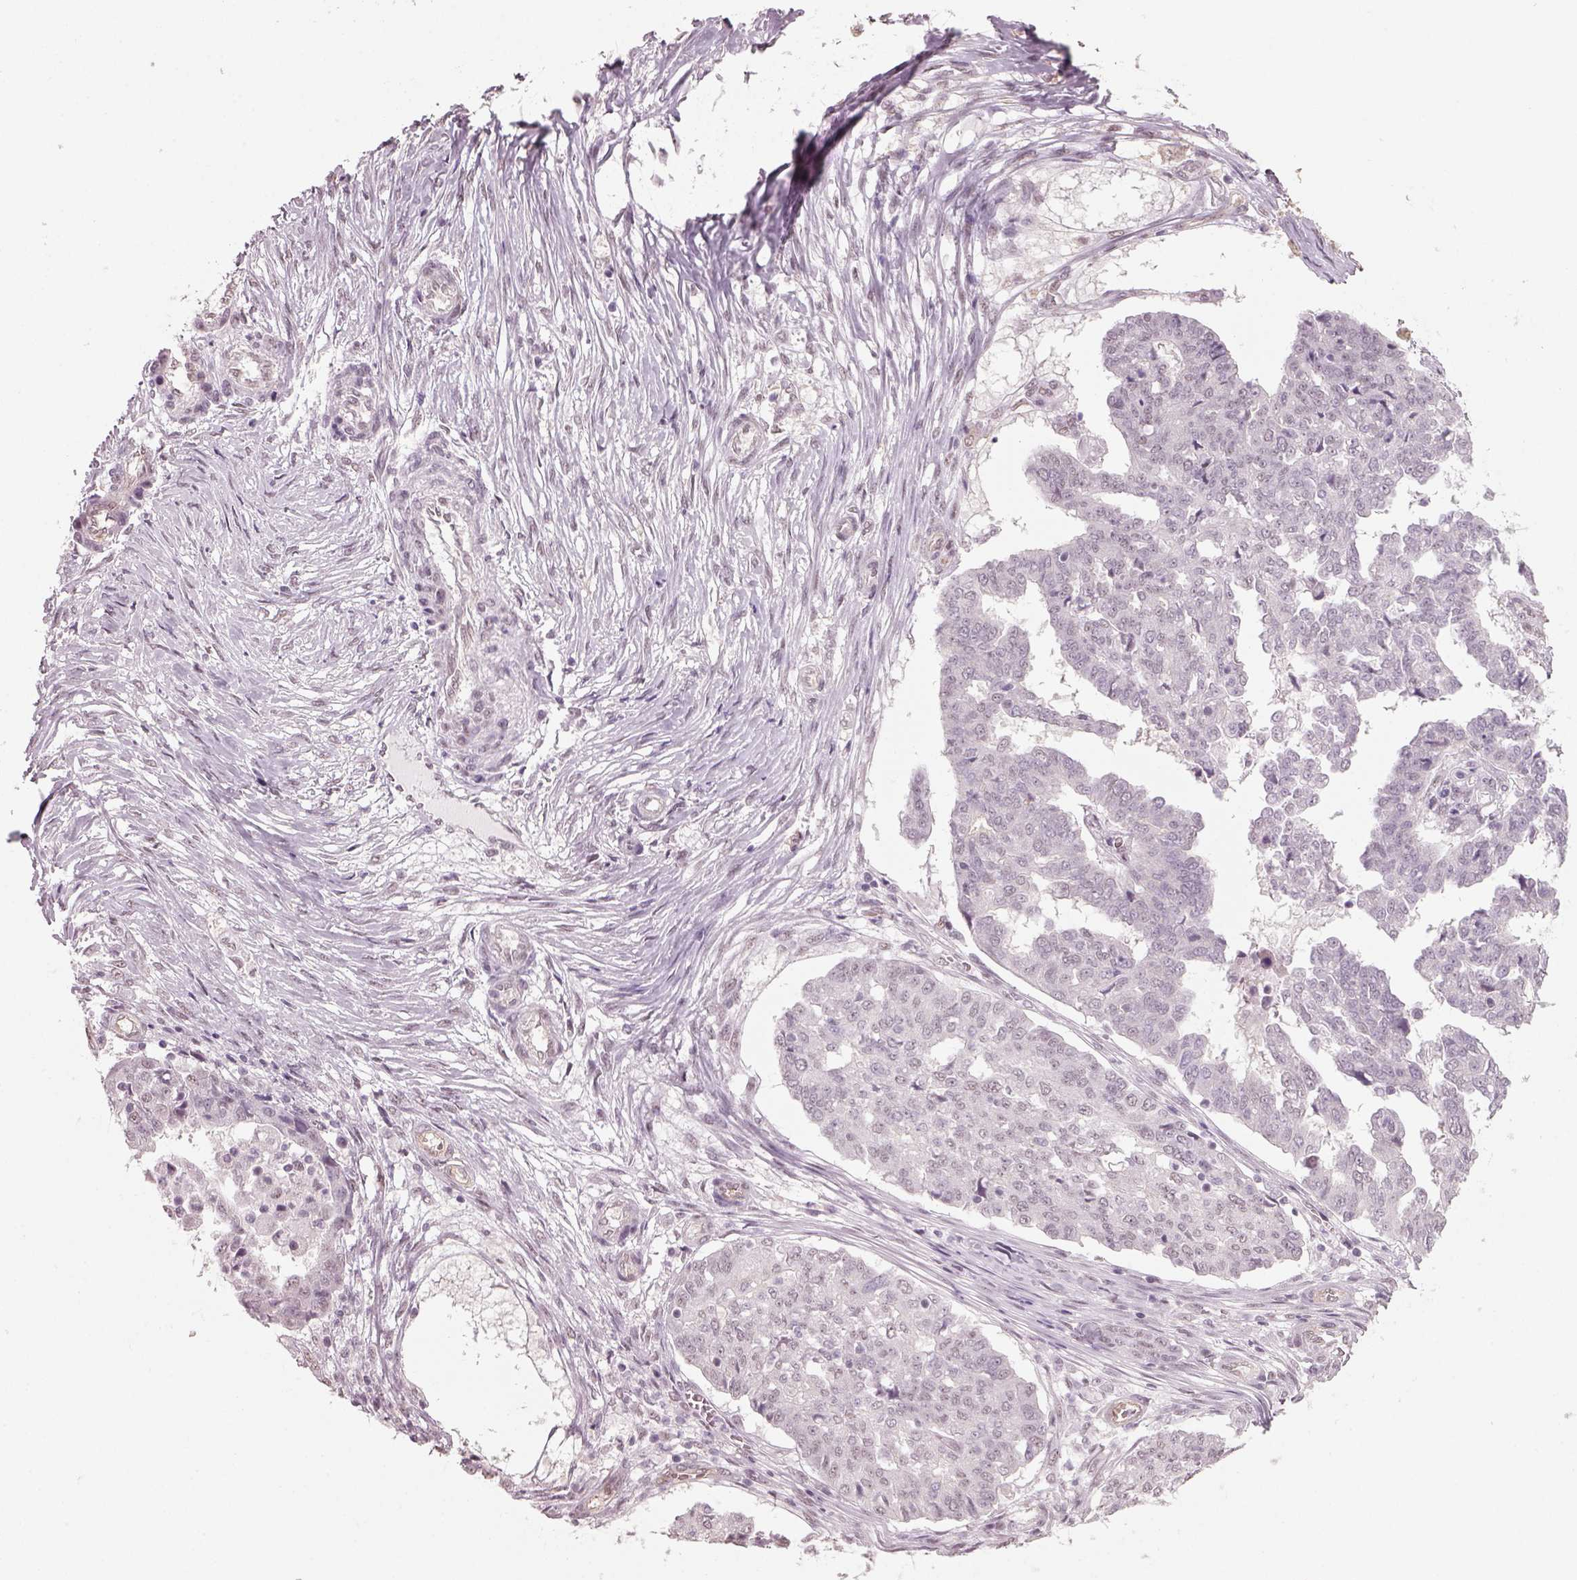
{"staining": {"intensity": "negative", "quantity": "none", "location": "none"}, "tissue": "ovarian cancer", "cell_type": "Tumor cells", "image_type": "cancer", "snomed": [{"axis": "morphology", "description": "Cystadenocarcinoma, serous, NOS"}, {"axis": "topography", "description": "Ovary"}], "caption": "A high-resolution histopathology image shows IHC staining of ovarian serous cystadenocarcinoma, which exhibits no significant positivity in tumor cells.", "gene": "NAT8", "patient": {"sex": "female", "age": 67}}